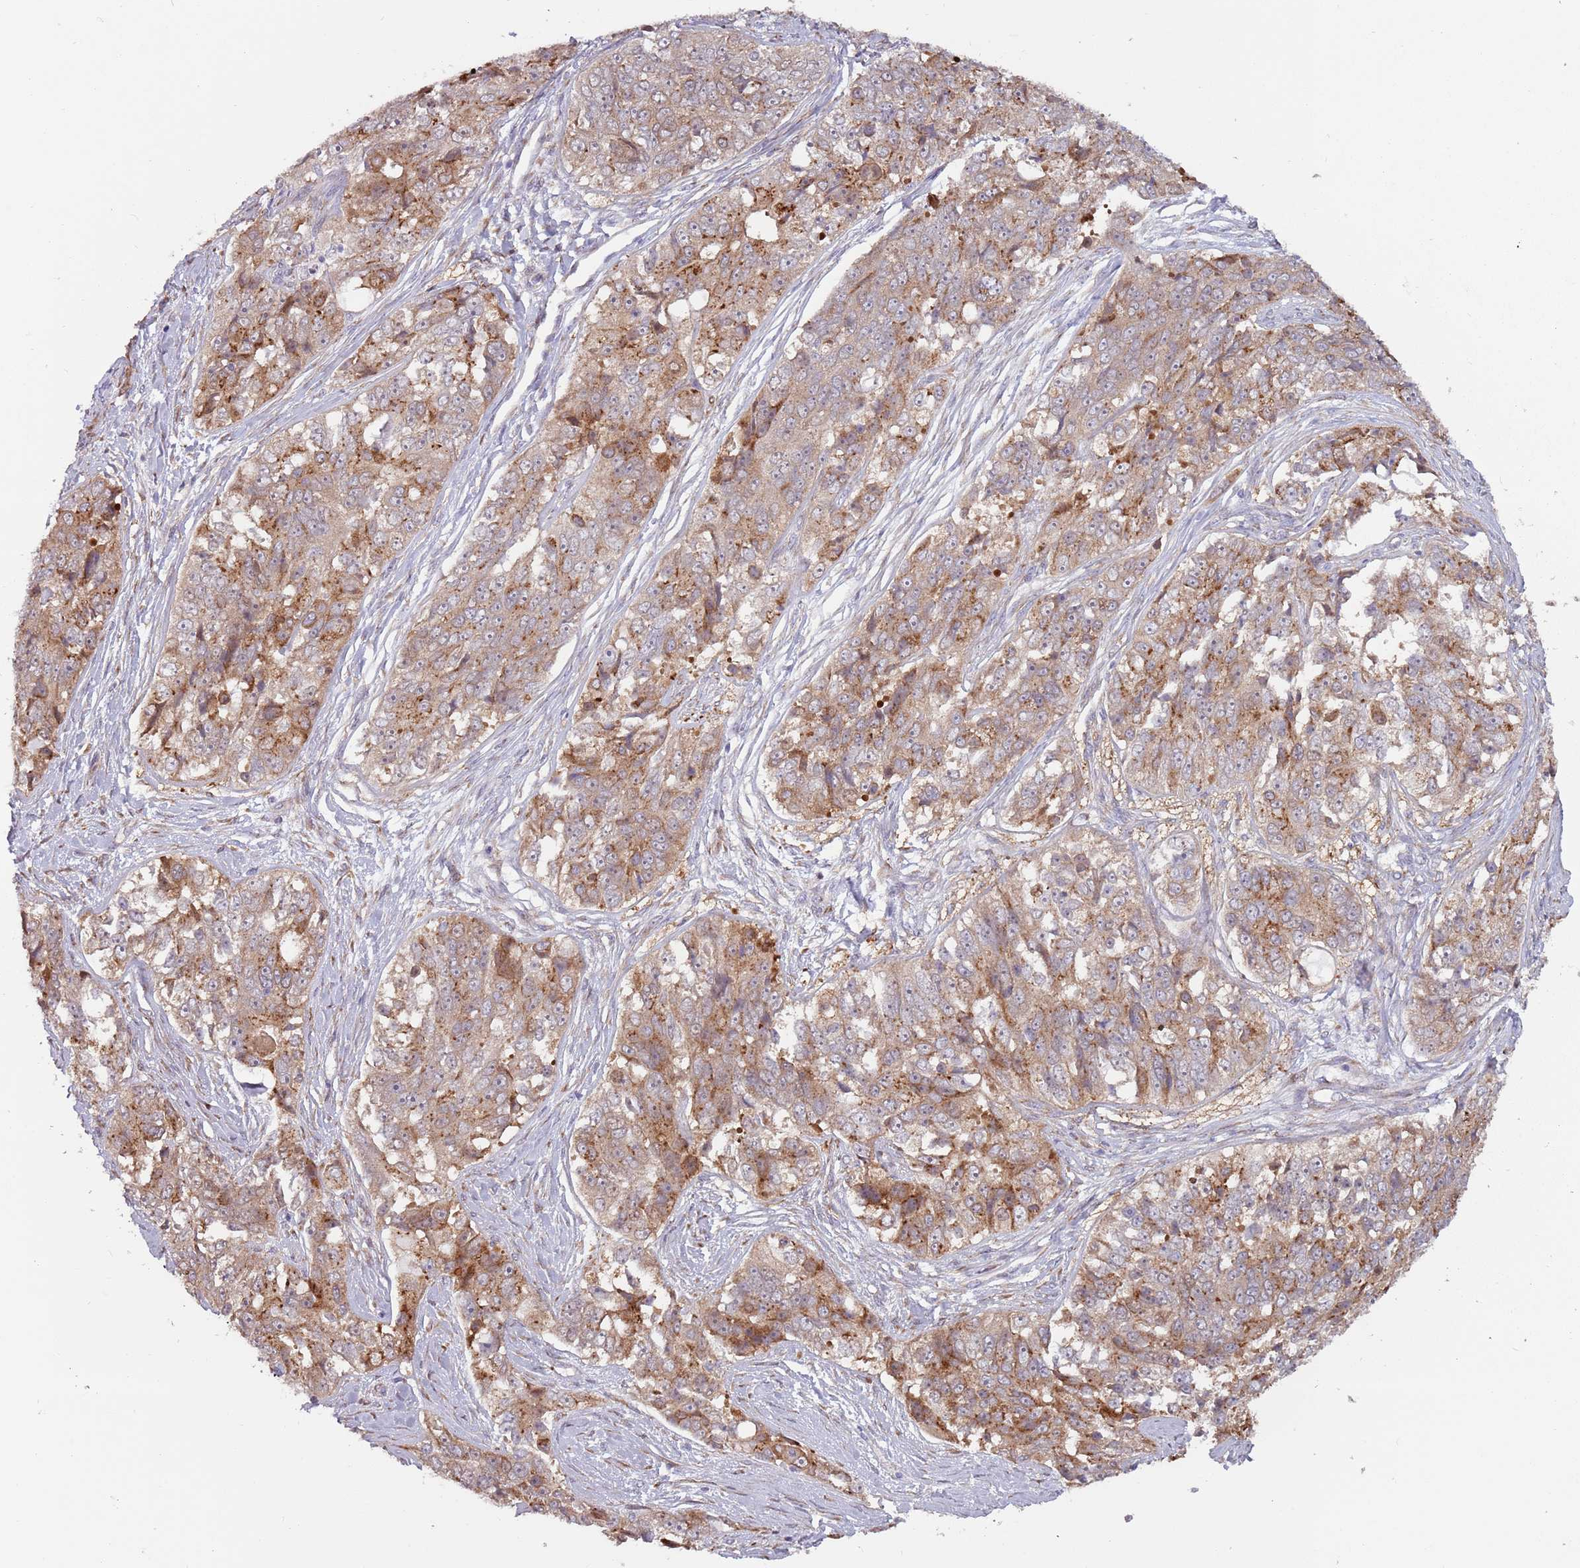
{"staining": {"intensity": "moderate", "quantity": ">75%", "location": "cytoplasmic/membranous"}, "tissue": "ovarian cancer", "cell_type": "Tumor cells", "image_type": "cancer", "snomed": [{"axis": "morphology", "description": "Carcinoma, endometroid"}, {"axis": "topography", "description": "Ovary"}], "caption": "Immunohistochemical staining of human ovarian cancer (endometroid carcinoma) displays medium levels of moderate cytoplasmic/membranous protein staining in about >75% of tumor cells. The protein of interest is shown in brown color, while the nuclei are stained blue.", "gene": "CCDC150", "patient": {"sex": "female", "age": 51}}